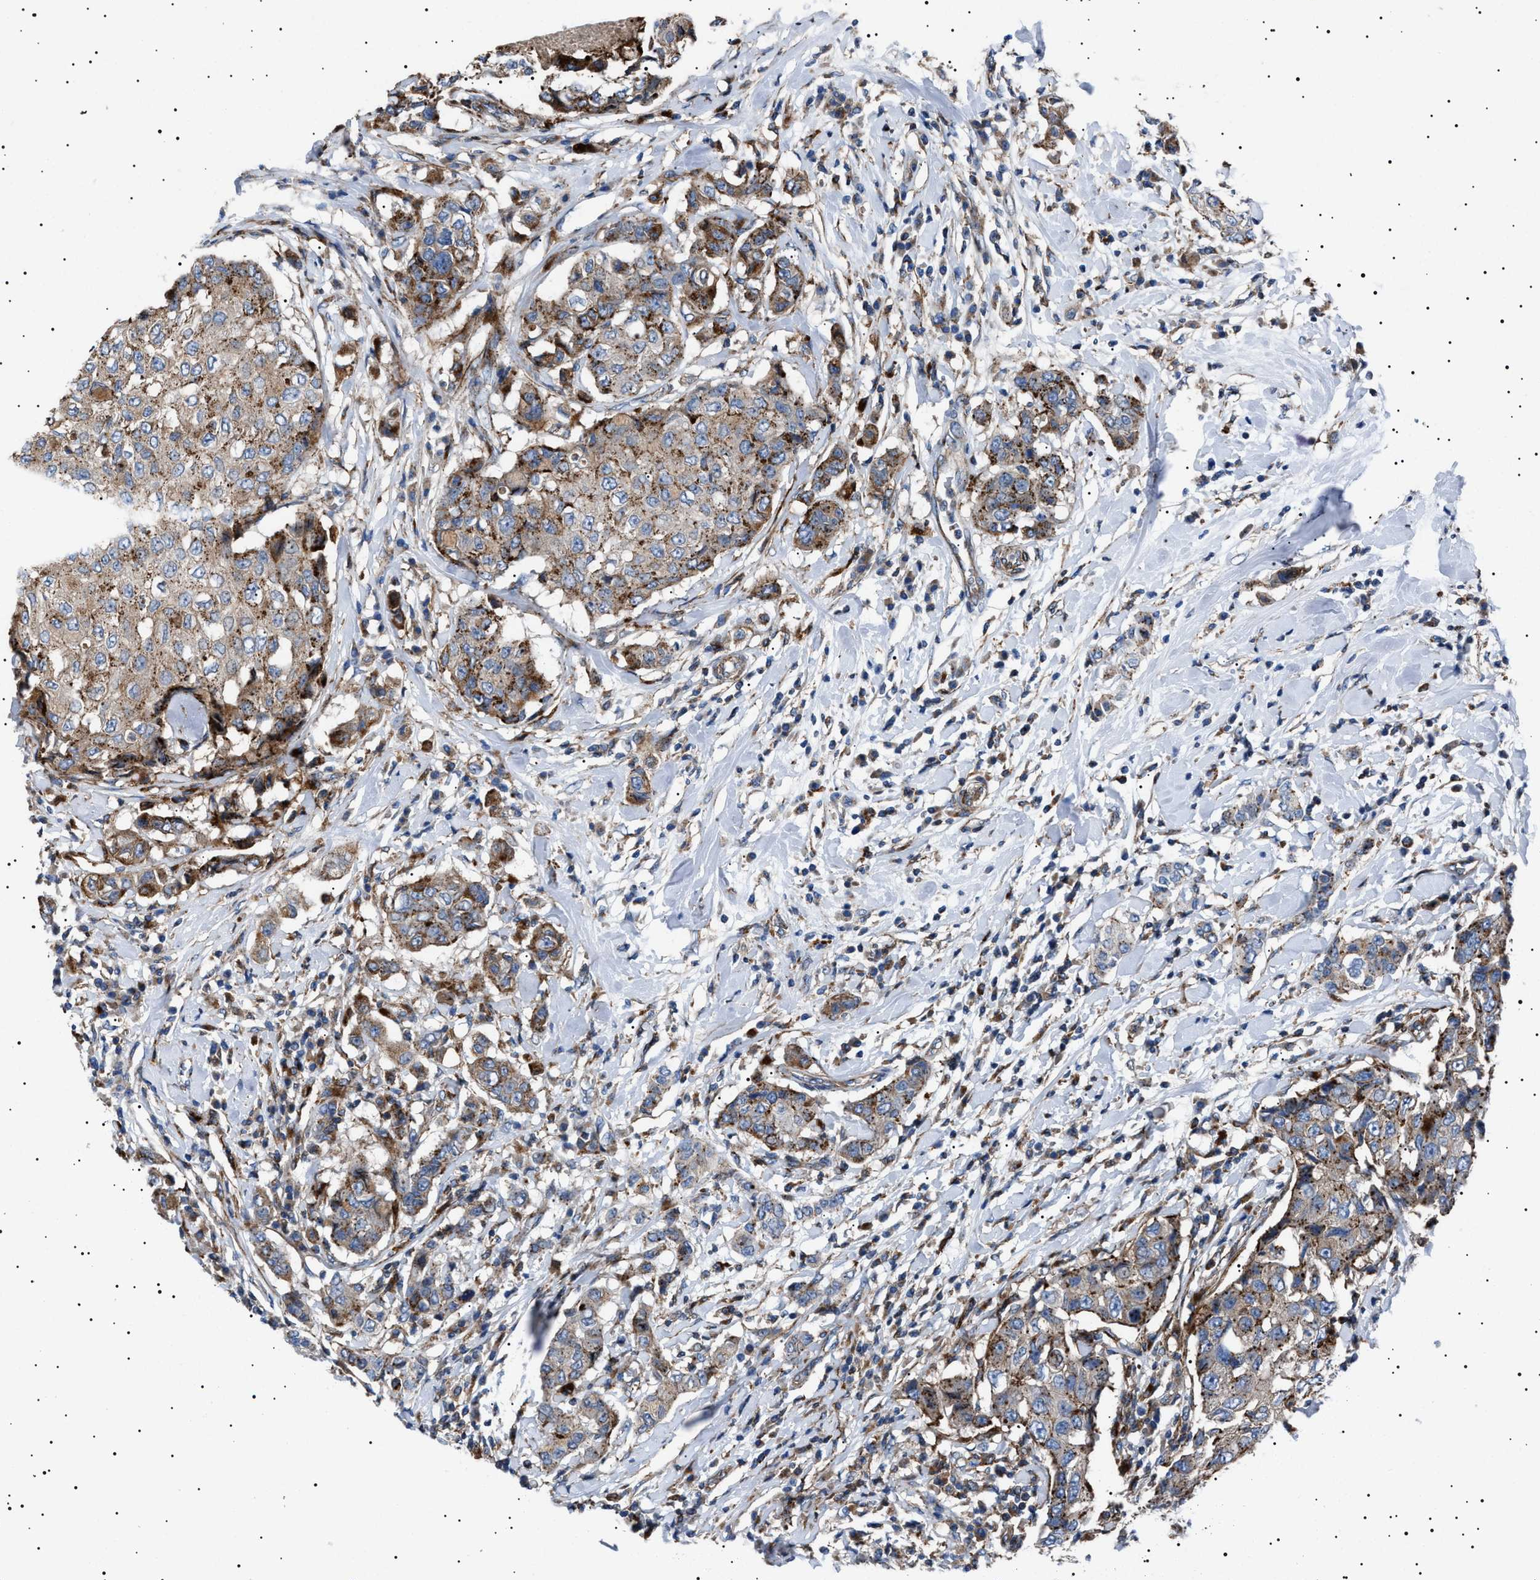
{"staining": {"intensity": "moderate", "quantity": ">75%", "location": "cytoplasmic/membranous"}, "tissue": "breast cancer", "cell_type": "Tumor cells", "image_type": "cancer", "snomed": [{"axis": "morphology", "description": "Duct carcinoma"}, {"axis": "topography", "description": "Breast"}], "caption": "Immunohistochemistry micrograph of neoplastic tissue: intraductal carcinoma (breast) stained using IHC displays medium levels of moderate protein expression localized specifically in the cytoplasmic/membranous of tumor cells, appearing as a cytoplasmic/membranous brown color.", "gene": "NEU1", "patient": {"sex": "female", "age": 27}}